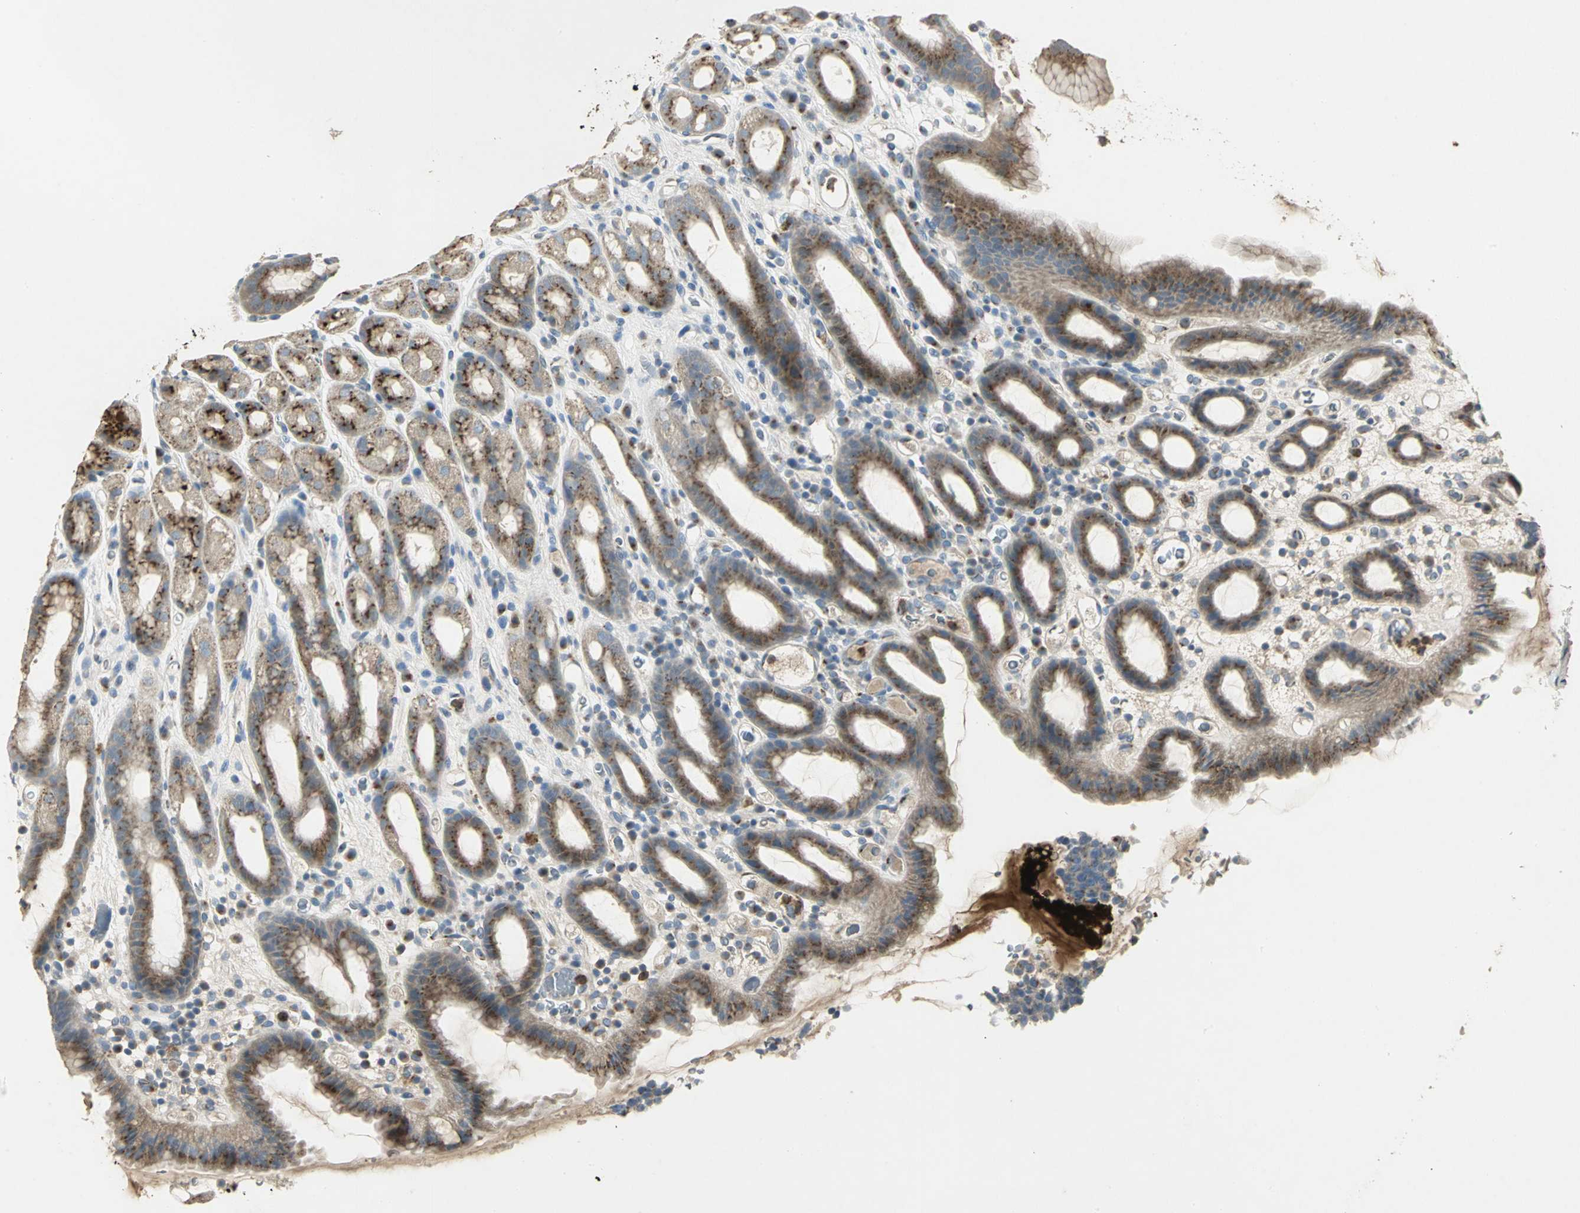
{"staining": {"intensity": "strong", "quantity": "25%-75%", "location": "cytoplasmic/membranous"}, "tissue": "stomach", "cell_type": "Glandular cells", "image_type": "normal", "snomed": [{"axis": "morphology", "description": "Normal tissue, NOS"}, {"axis": "topography", "description": "Stomach, upper"}], "caption": "Glandular cells display high levels of strong cytoplasmic/membranous staining in about 25%-75% of cells in normal human stomach.", "gene": "TM9SF2", "patient": {"sex": "male", "age": 68}}